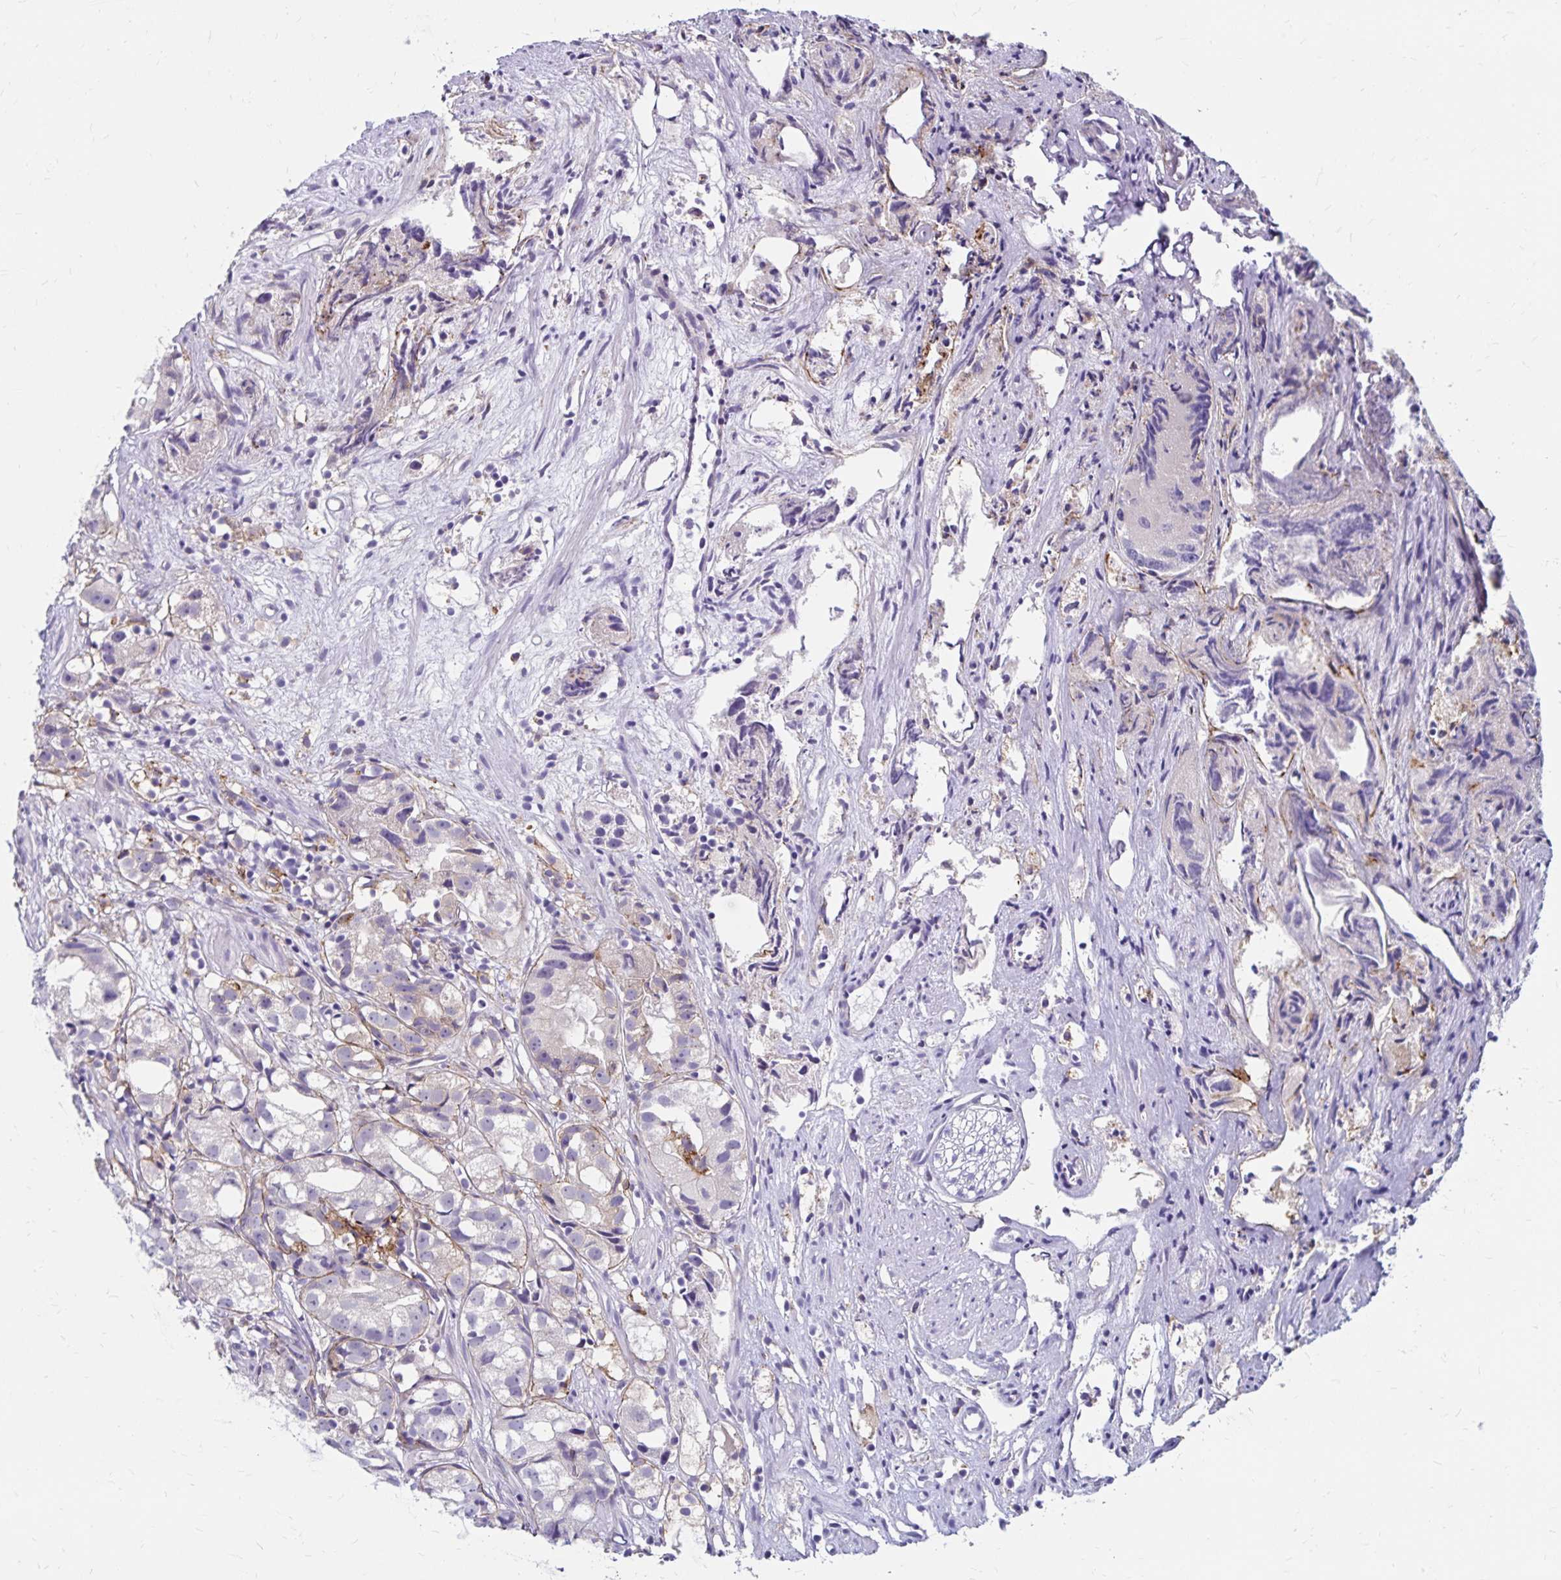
{"staining": {"intensity": "negative", "quantity": "none", "location": "none"}, "tissue": "prostate cancer", "cell_type": "Tumor cells", "image_type": "cancer", "snomed": [{"axis": "morphology", "description": "Adenocarcinoma, High grade"}, {"axis": "topography", "description": "Prostate"}], "caption": "A high-resolution histopathology image shows immunohistochemistry (IHC) staining of prostate cancer (adenocarcinoma (high-grade)), which exhibits no significant positivity in tumor cells. (DAB (3,3'-diaminobenzidine) IHC visualized using brightfield microscopy, high magnification).", "gene": "TNS3", "patient": {"sex": "male", "age": 68}}